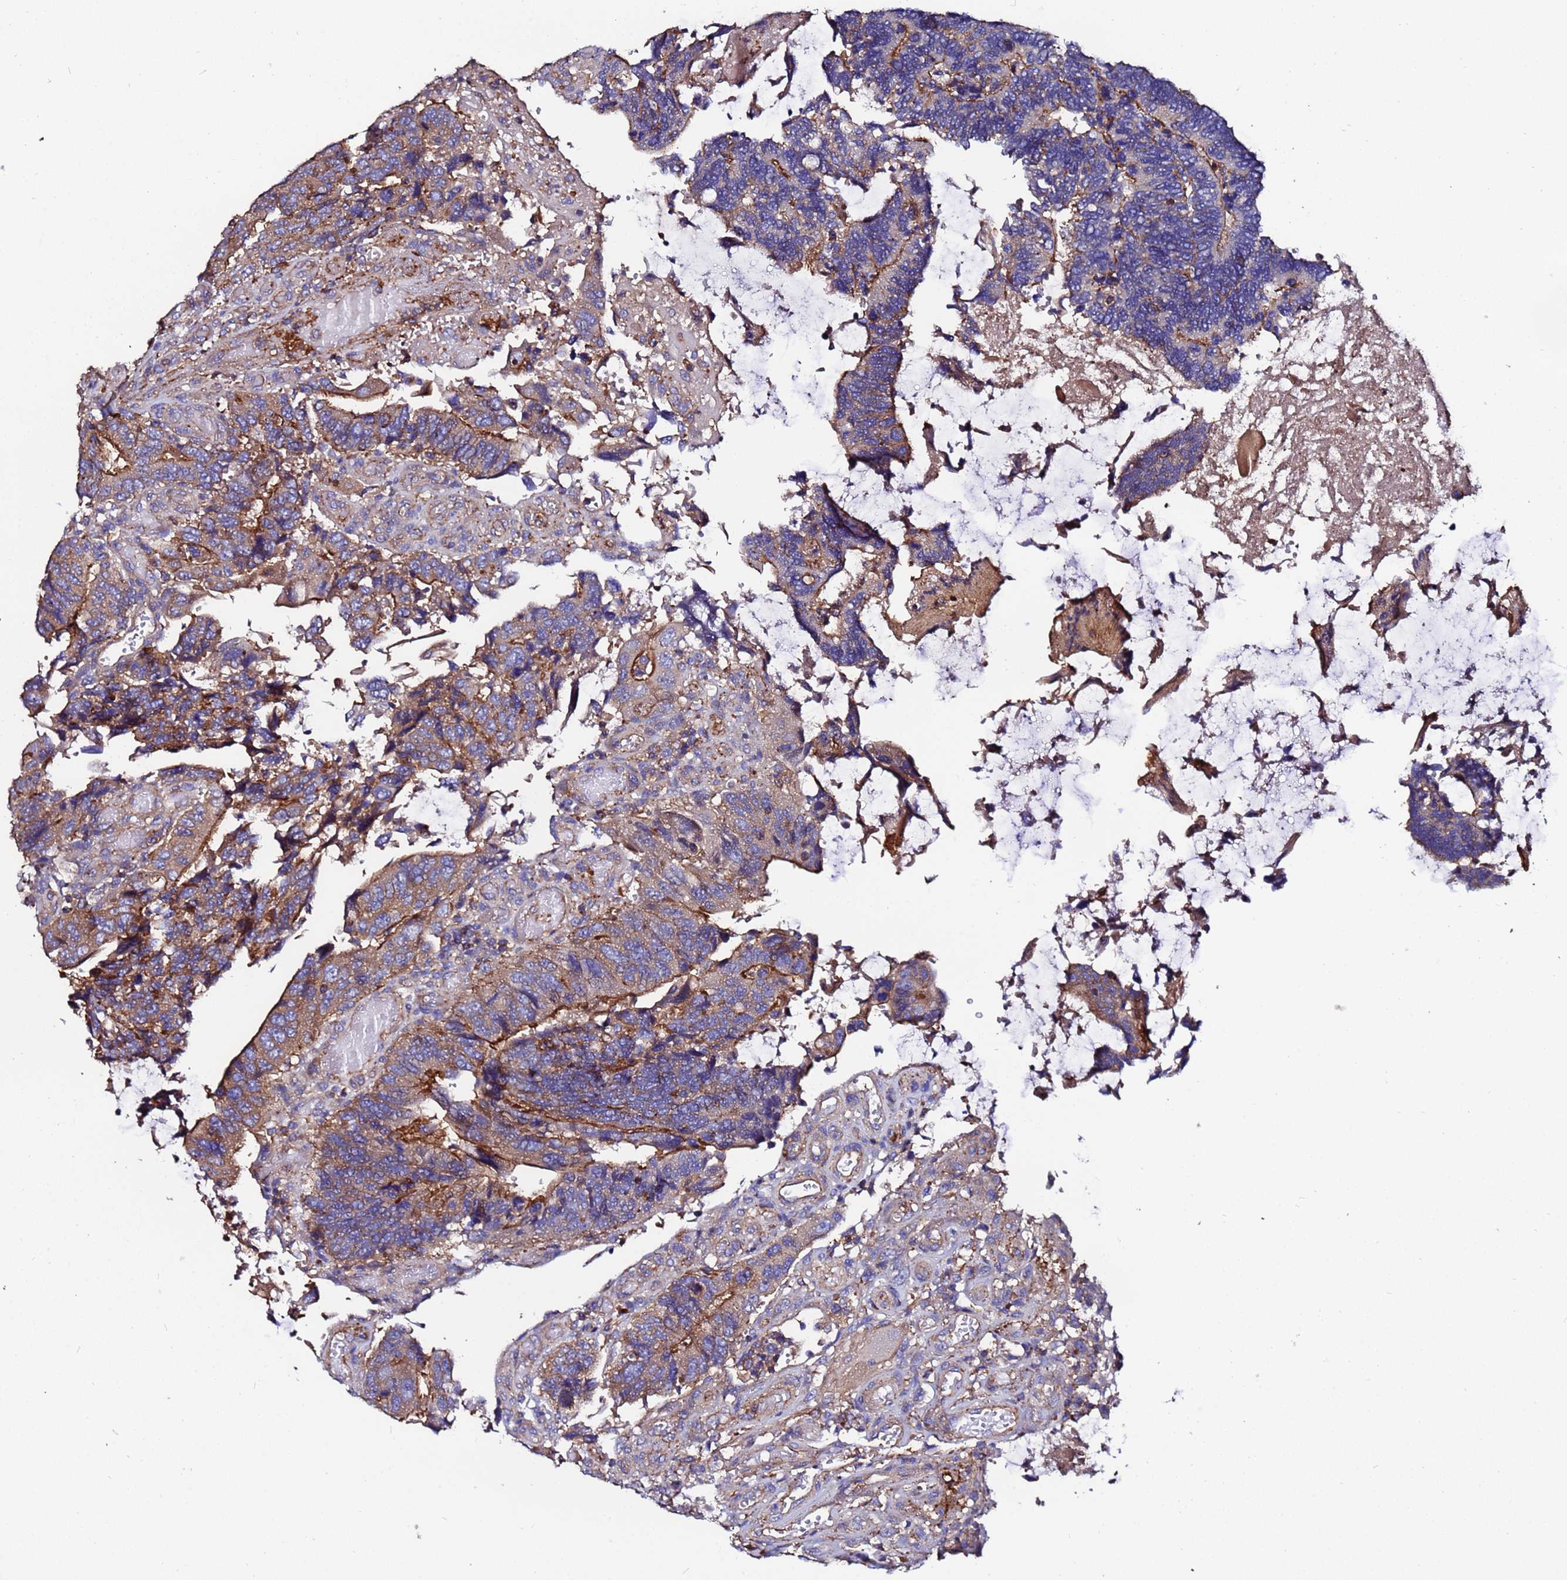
{"staining": {"intensity": "moderate", "quantity": "25%-75%", "location": "cytoplasmic/membranous"}, "tissue": "colorectal cancer", "cell_type": "Tumor cells", "image_type": "cancer", "snomed": [{"axis": "morphology", "description": "Adenocarcinoma, NOS"}, {"axis": "topography", "description": "Colon"}], "caption": "This is an image of immunohistochemistry staining of colorectal adenocarcinoma, which shows moderate staining in the cytoplasmic/membranous of tumor cells.", "gene": "POTEE", "patient": {"sex": "male", "age": 87}}